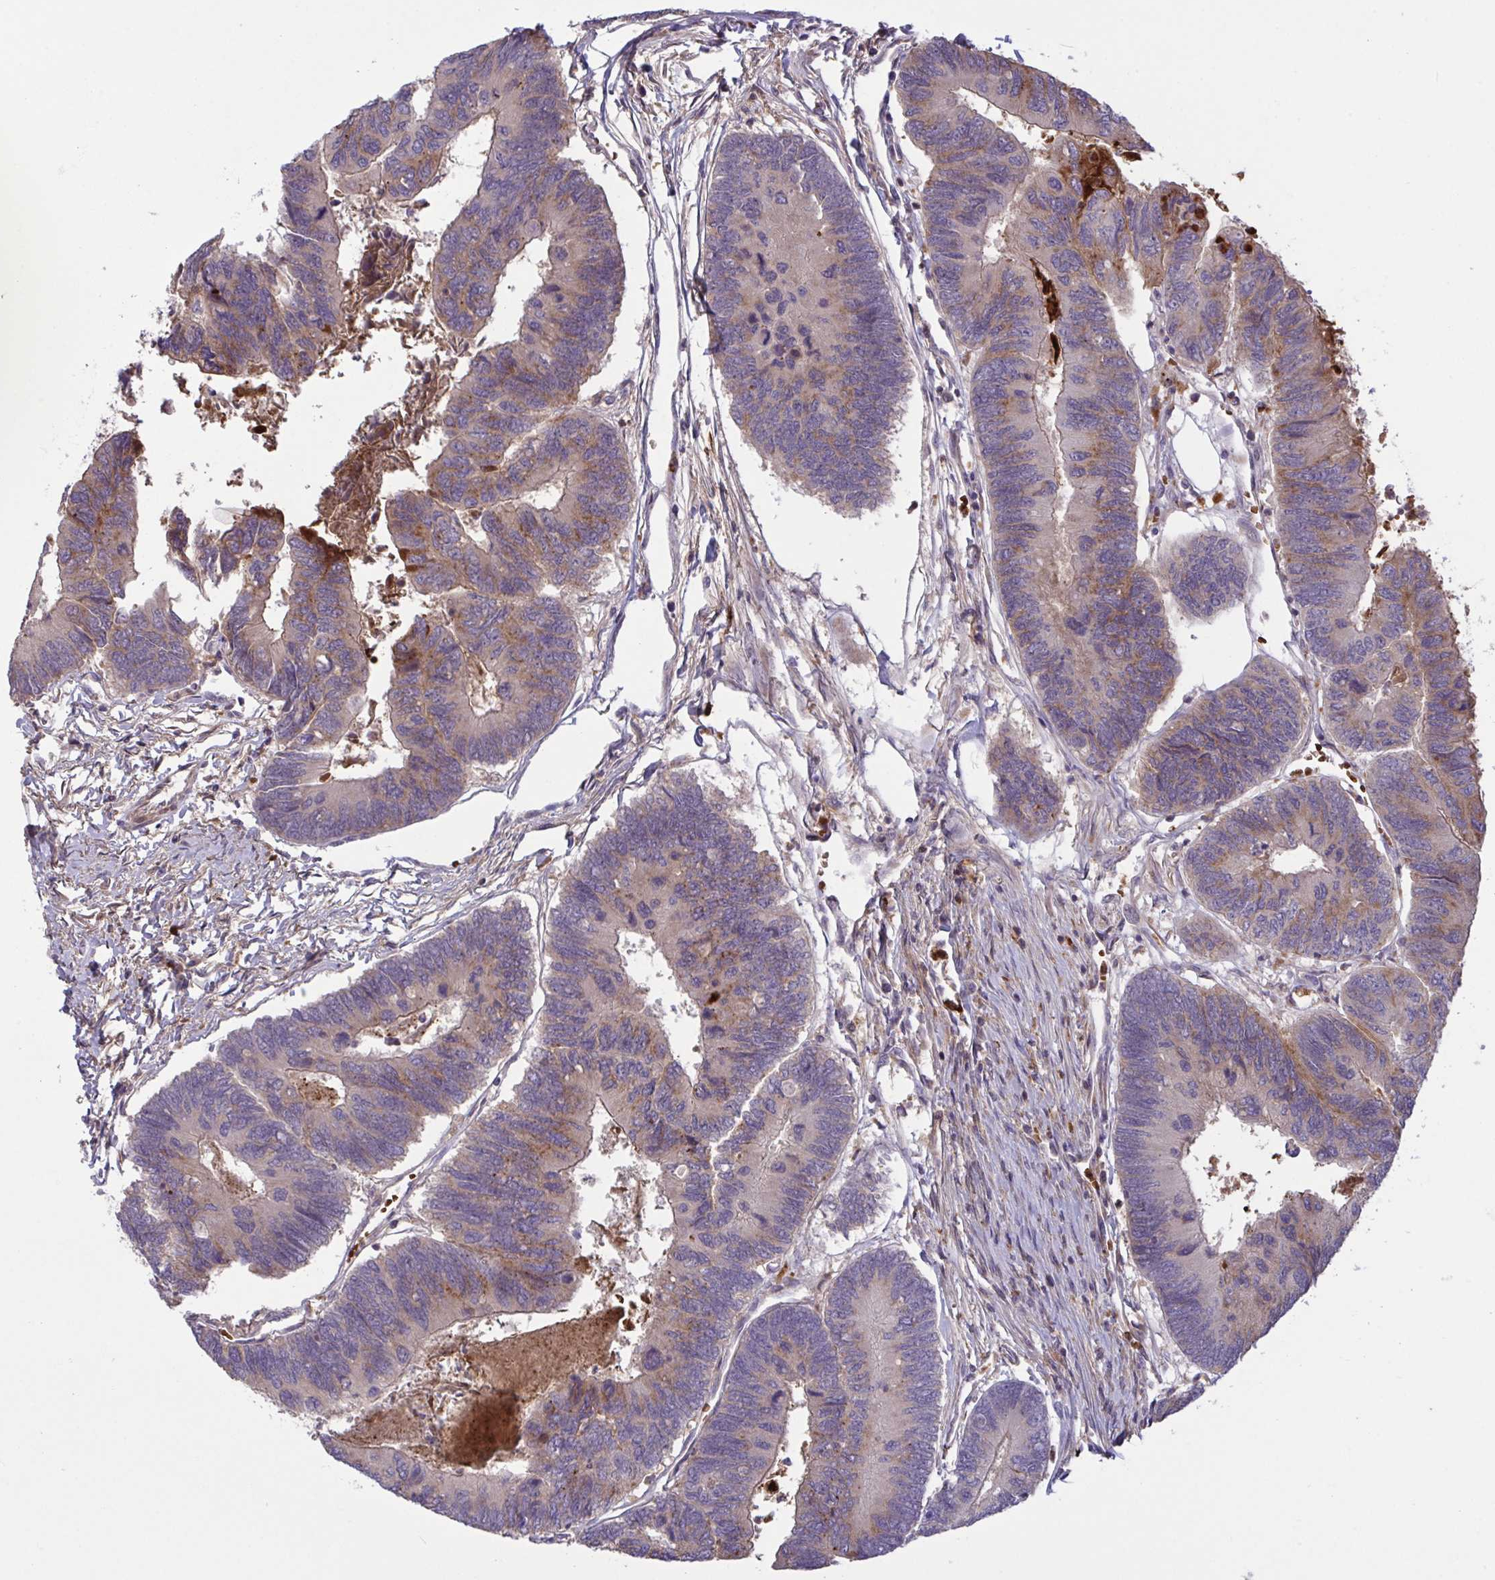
{"staining": {"intensity": "weak", "quantity": "<25%", "location": "cytoplasmic/membranous"}, "tissue": "colorectal cancer", "cell_type": "Tumor cells", "image_type": "cancer", "snomed": [{"axis": "morphology", "description": "Adenocarcinoma, NOS"}, {"axis": "topography", "description": "Colon"}], "caption": "DAB immunohistochemical staining of human colorectal adenocarcinoma exhibits no significant positivity in tumor cells.", "gene": "IL1R1", "patient": {"sex": "female", "age": 67}}